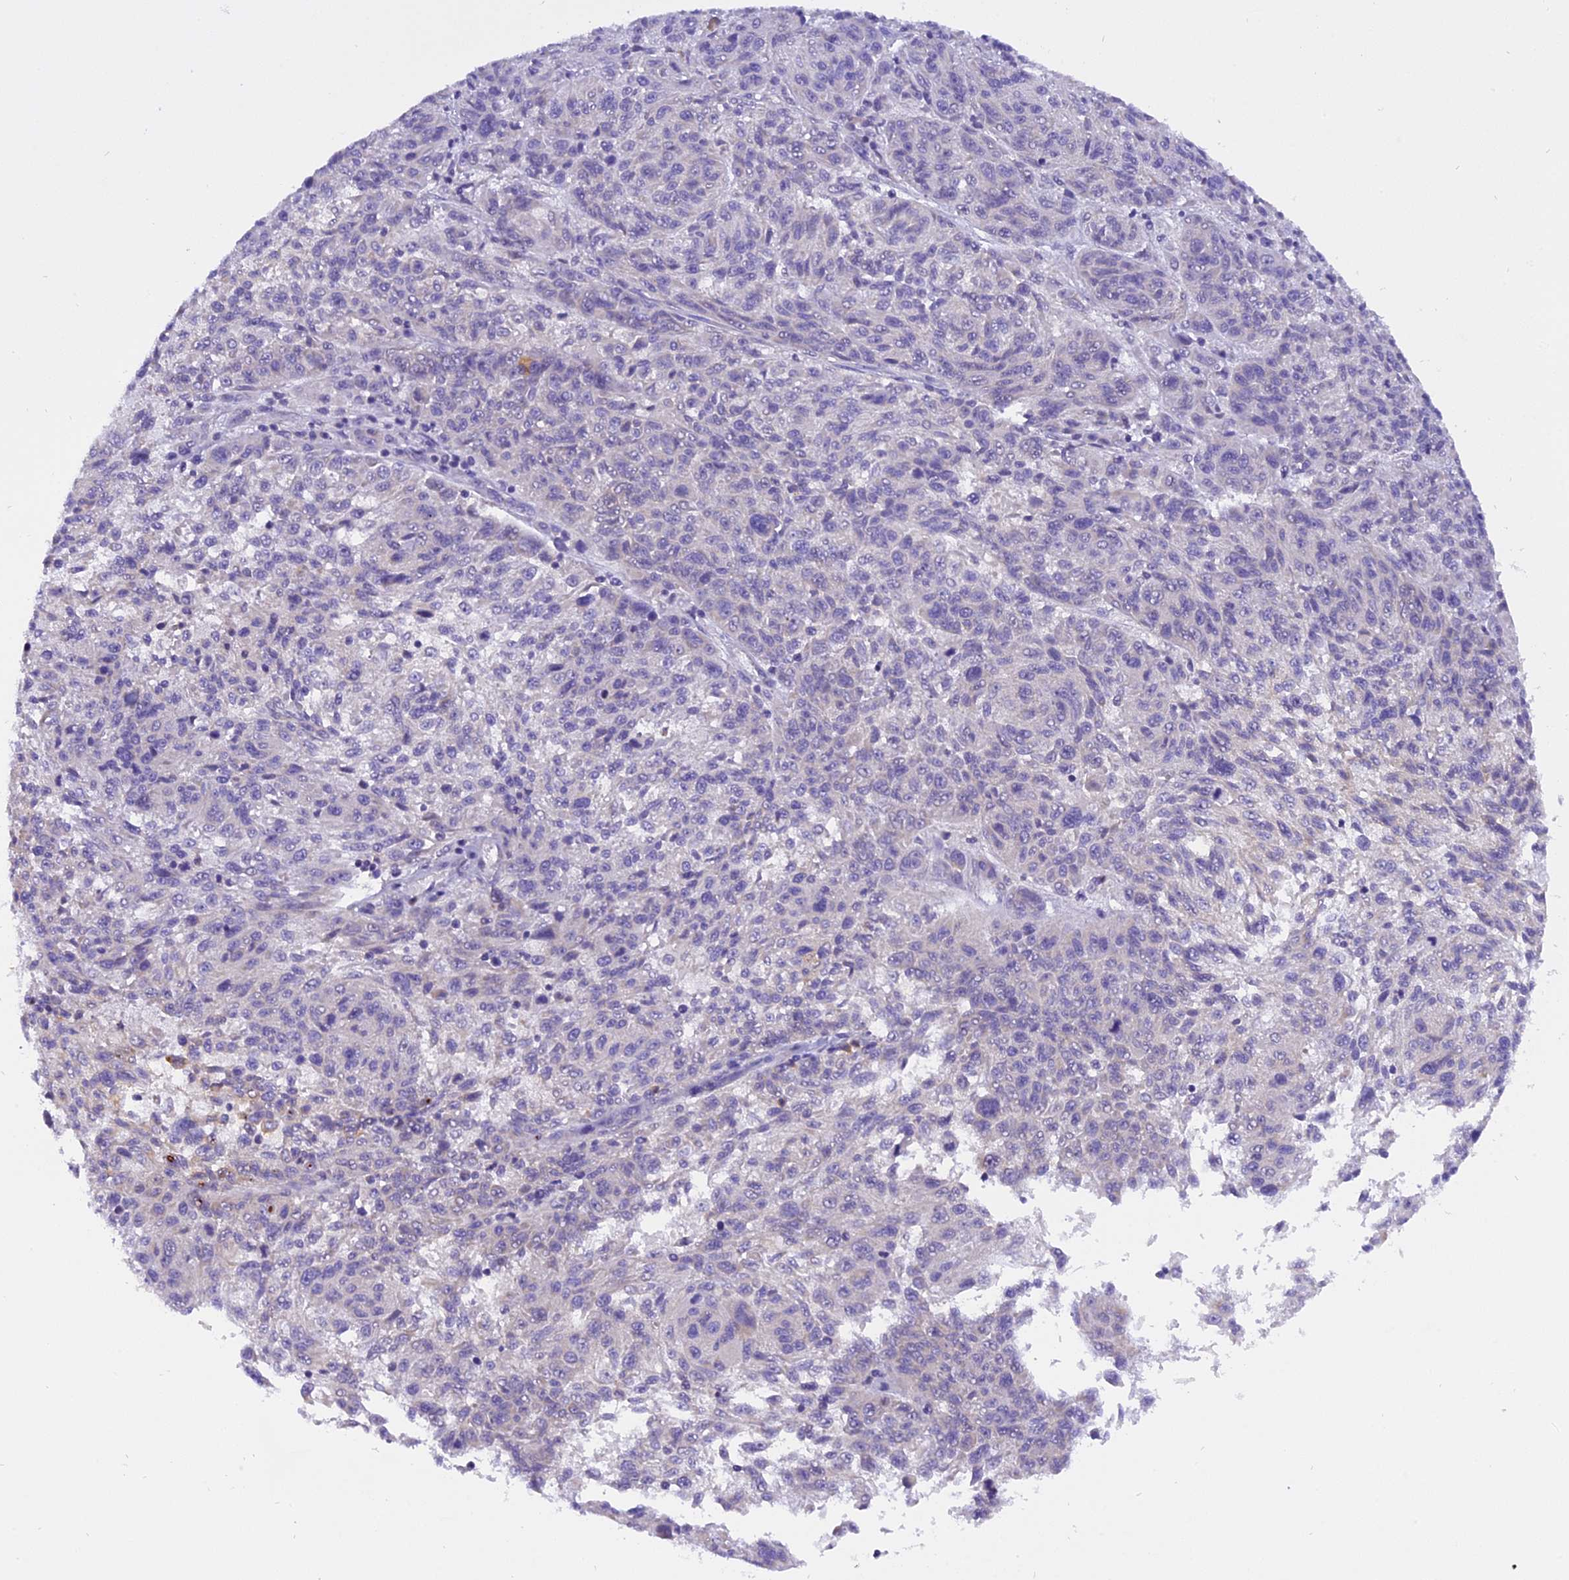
{"staining": {"intensity": "negative", "quantity": "none", "location": "none"}, "tissue": "melanoma", "cell_type": "Tumor cells", "image_type": "cancer", "snomed": [{"axis": "morphology", "description": "Malignant melanoma, NOS"}, {"axis": "topography", "description": "Skin"}], "caption": "DAB (3,3'-diaminobenzidine) immunohistochemical staining of melanoma demonstrates no significant positivity in tumor cells.", "gene": "TRIM3", "patient": {"sex": "male", "age": 53}}